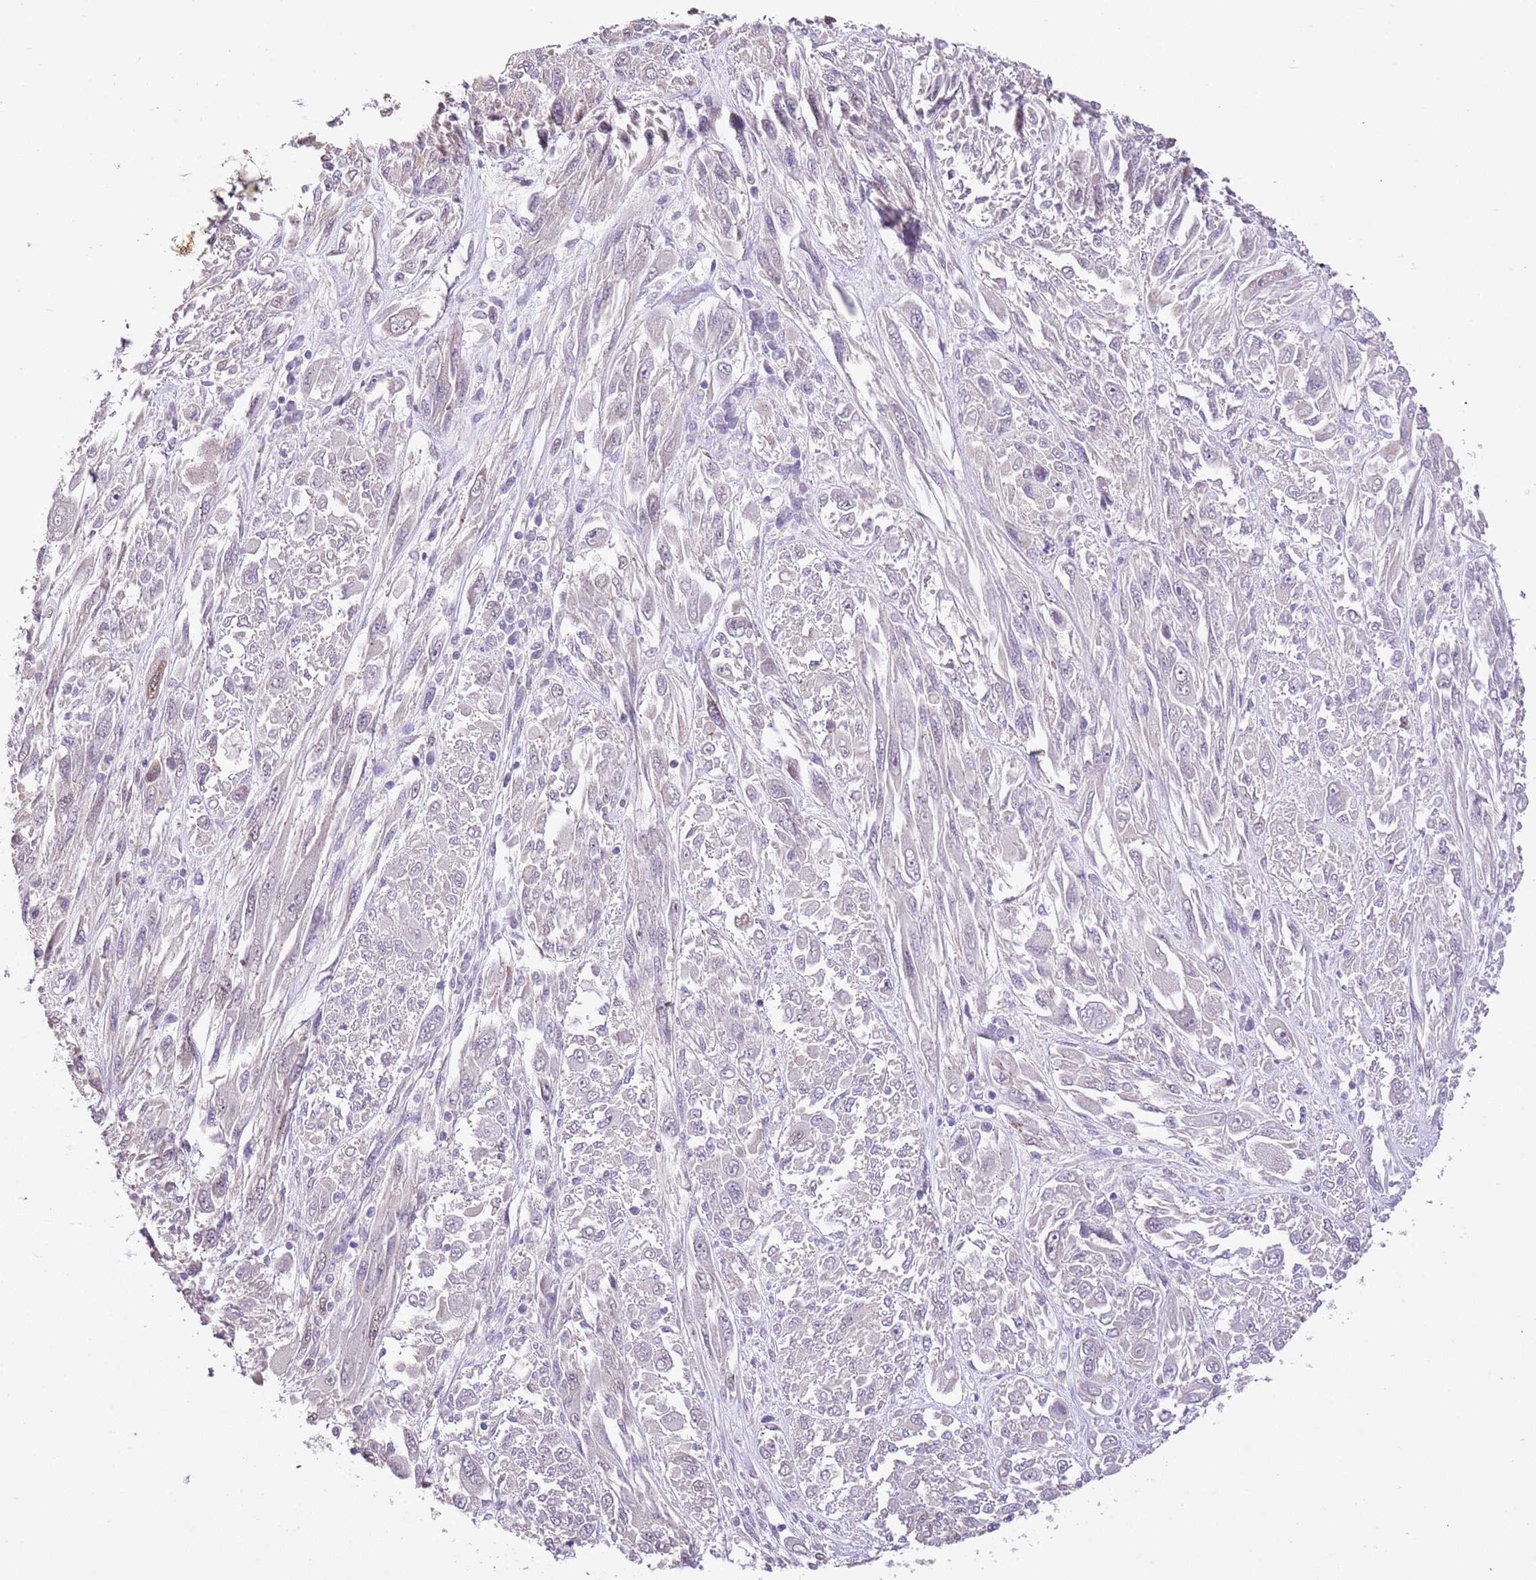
{"staining": {"intensity": "weak", "quantity": "<25%", "location": "nuclear"}, "tissue": "melanoma", "cell_type": "Tumor cells", "image_type": "cancer", "snomed": [{"axis": "morphology", "description": "Malignant melanoma, NOS"}, {"axis": "topography", "description": "Skin"}], "caption": "Photomicrograph shows no significant protein expression in tumor cells of melanoma.", "gene": "NACC2", "patient": {"sex": "female", "age": 91}}